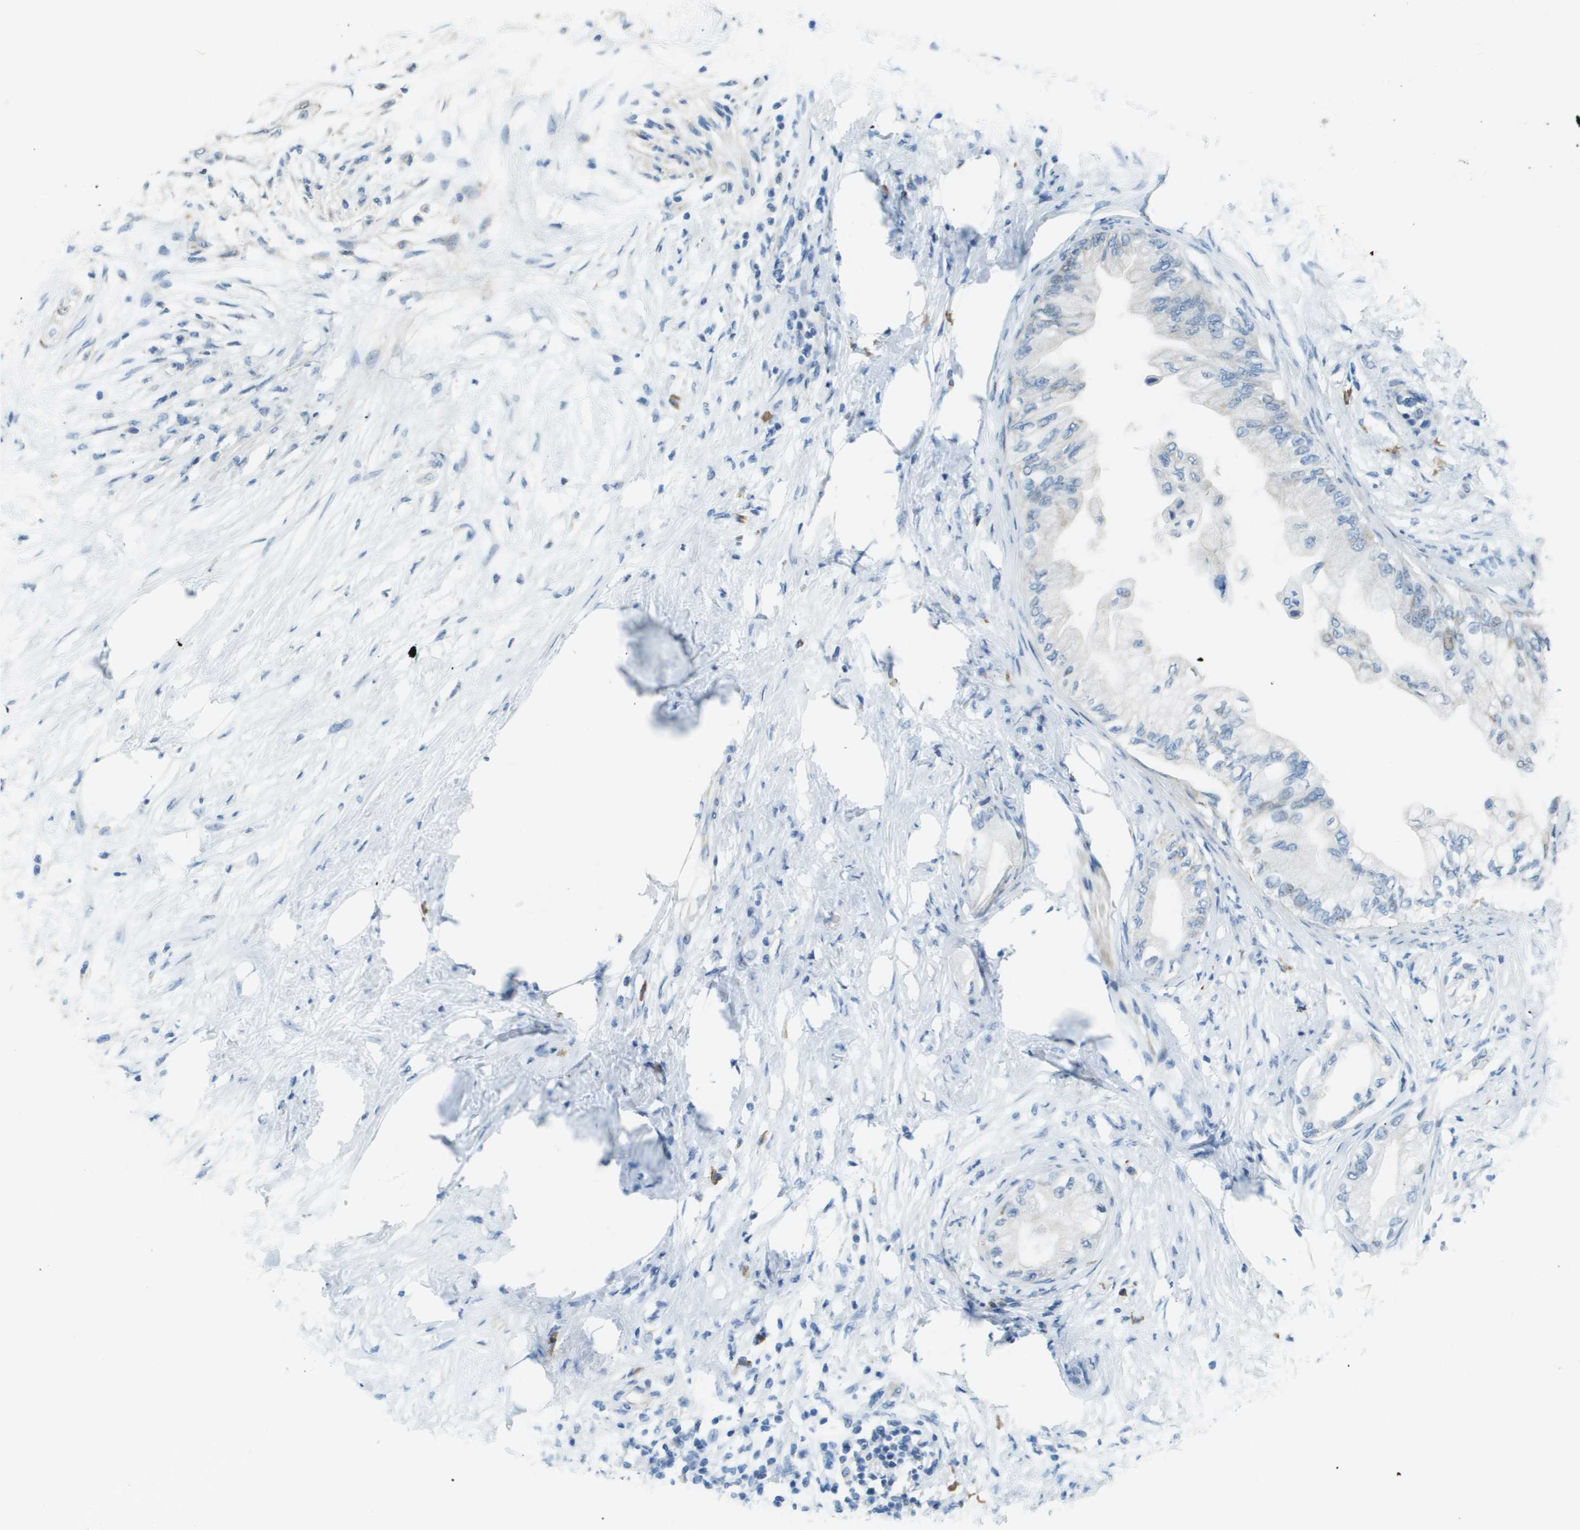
{"staining": {"intensity": "negative", "quantity": "none", "location": "none"}, "tissue": "pancreatic cancer", "cell_type": "Tumor cells", "image_type": "cancer", "snomed": [{"axis": "morphology", "description": "Normal tissue, NOS"}, {"axis": "morphology", "description": "Adenocarcinoma, NOS"}, {"axis": "topography", "description": "Pancreas"}, {"axis": "topography", "description": "Duodenum"}], "caption": "This is an immunohistochemistry (IHC) photomicrograph of human adenocarcinoma (pancreatic). There is no positivity in tumor cells.", "gene": "SDC1", "patient": {"sex": "female", "age": 60}}